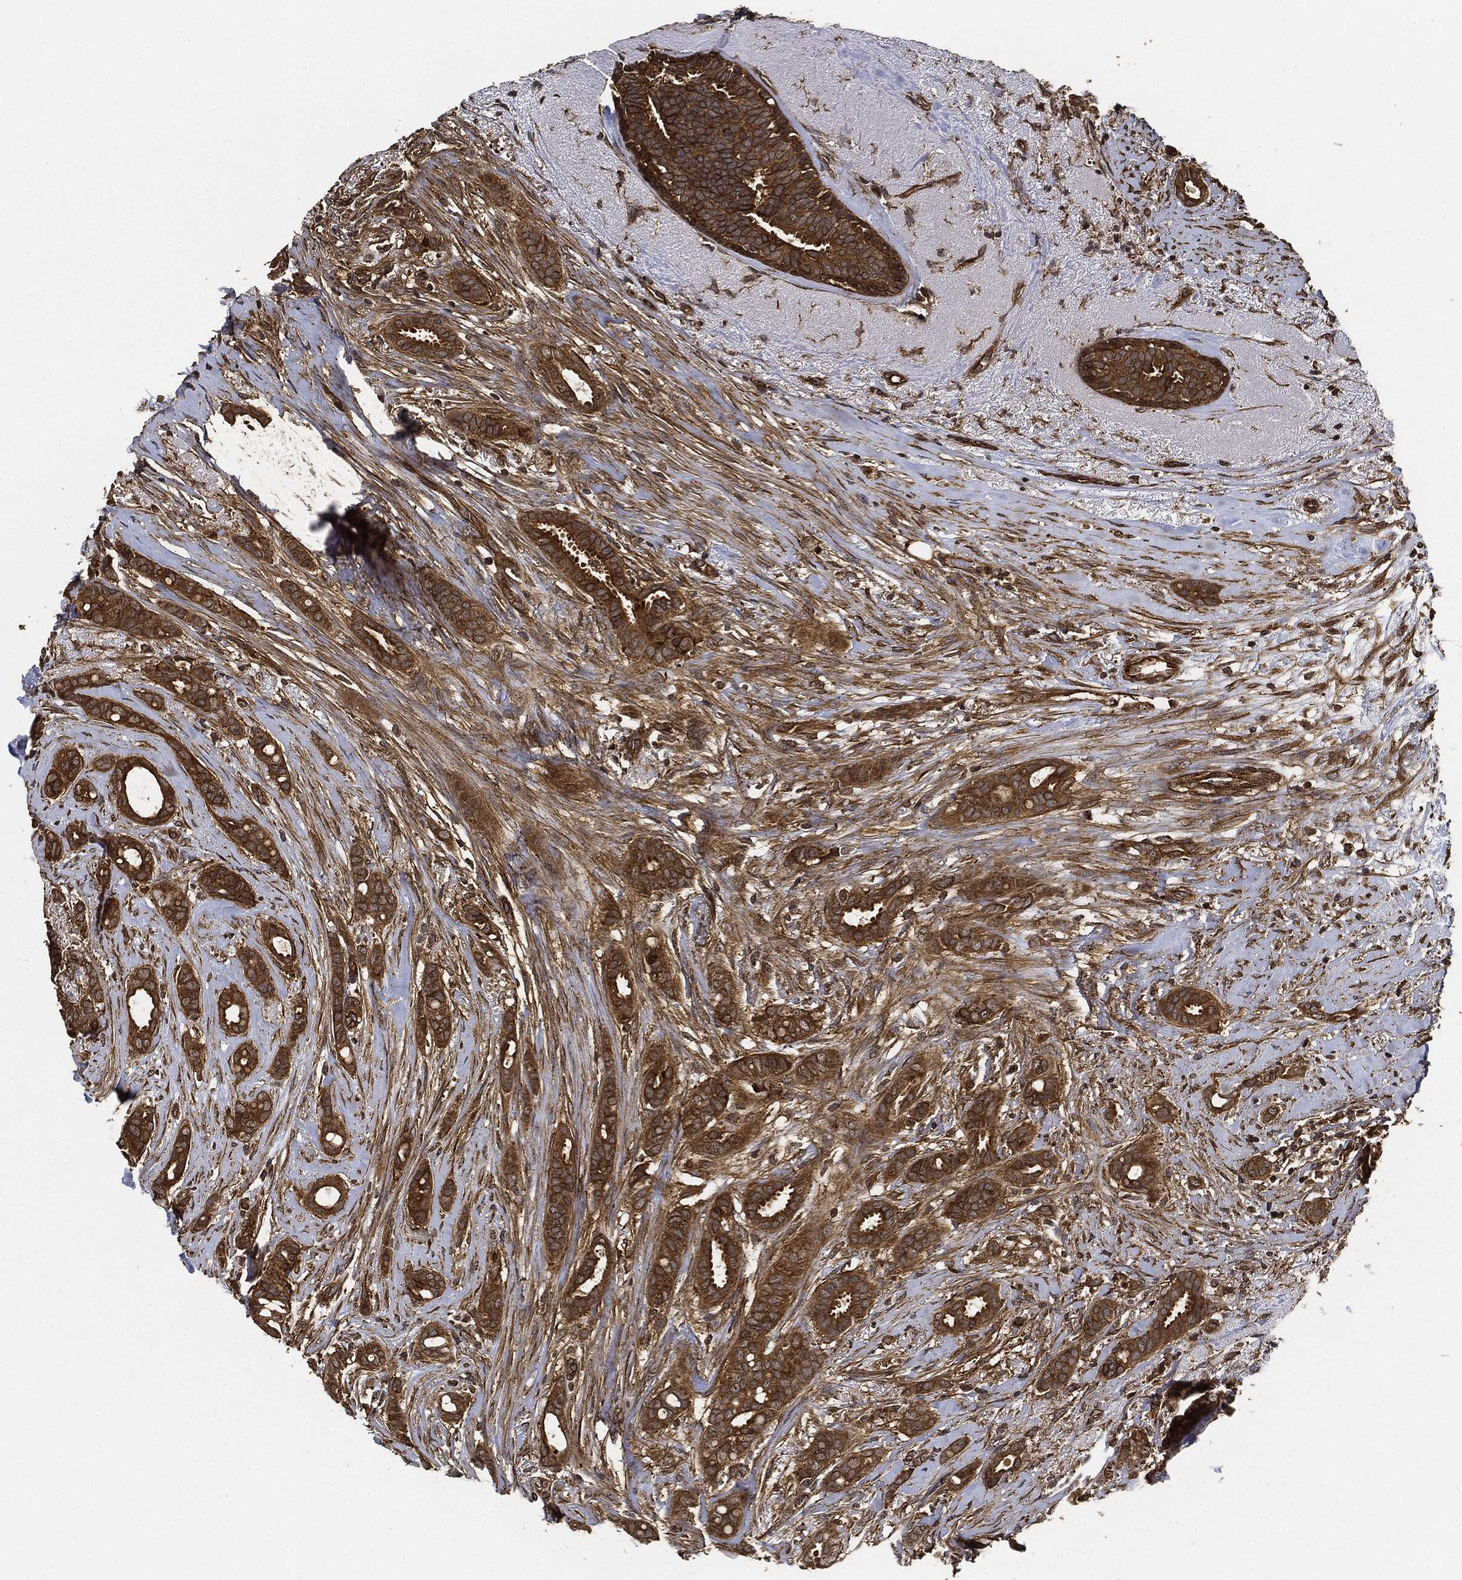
{"staining": {"intensity": "strong", "quantity": ">75%", "location": "cytoplasmic/membranous"}, "tissue": "breast cancer", "cell_type": "Tumor cells", "image_type": "cancer", "snomed": [{"axis": "morphology", "description": "Duct carcinoma"}, {"axis": "topography", "description": "Breast"}], "caption": "Brown immunohistochemical staining in breast cancer reveals strong cytoplasmic/membranous expression in about >75% of tumor cells. Ihc stains the protein in brown and the nuclei are stained blue.", "gene": "CEP290", "patient": {"sex": "female", "age": 51}}